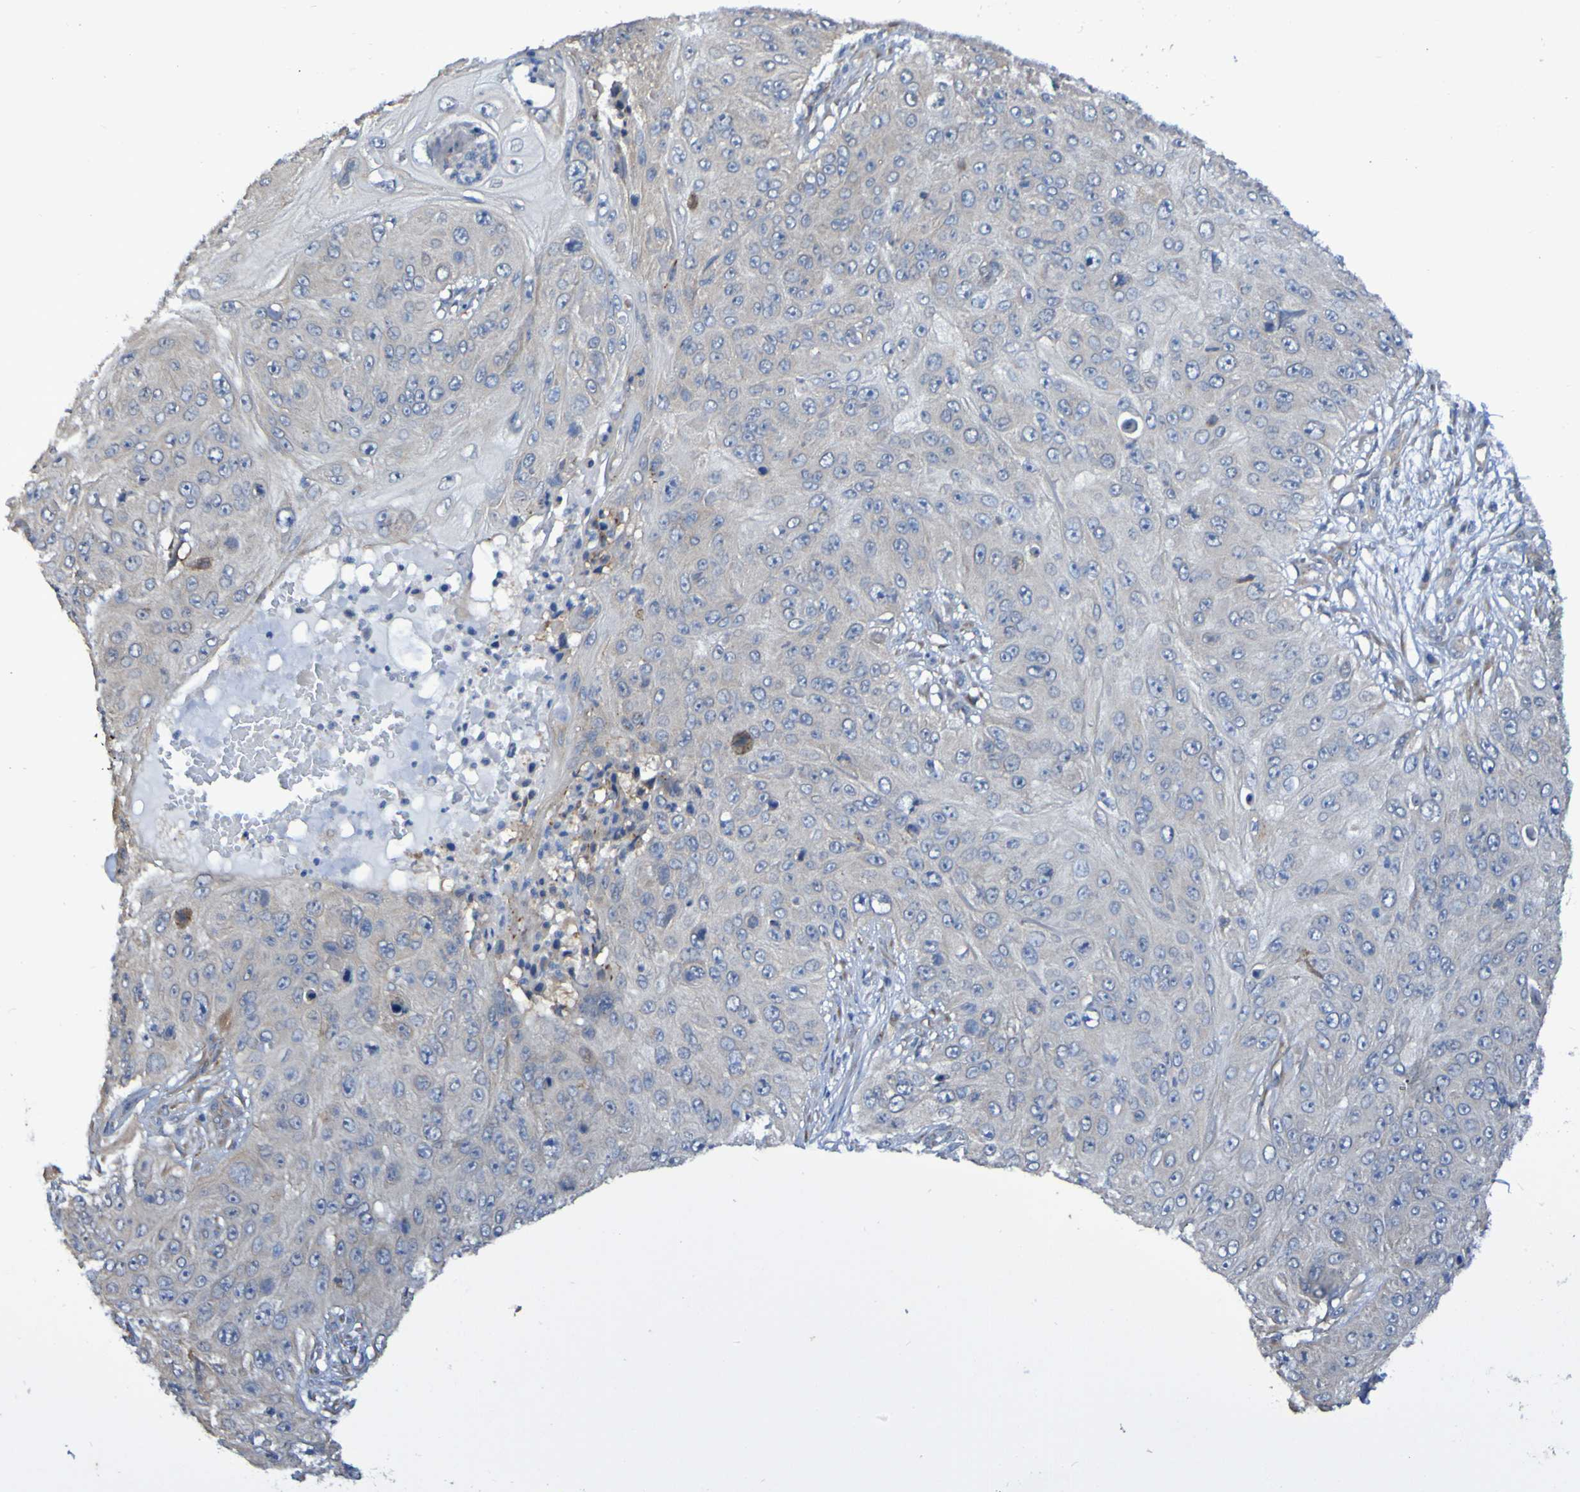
{"staining": {"intensity": "negative", "quantity": "none", "location": "none"}, "tissue": "skin cancer", "cell_type": "Tumor cells", "image_type": "cancer", "snomed": [{"axis": "morphology", "description": "Squamous cell carcinoma, NOS"}, {"axis": "topography", "description": "Skin"}], "caption": "A micrograph of skin cancer stained for a protein reveals no brown staining in tumor cells. (Immunohistochemistry (ihc), brightfield microscopy, high magnification).", "gene": "LMBRD2", "patient": {"sex": "female", "age": 80}}